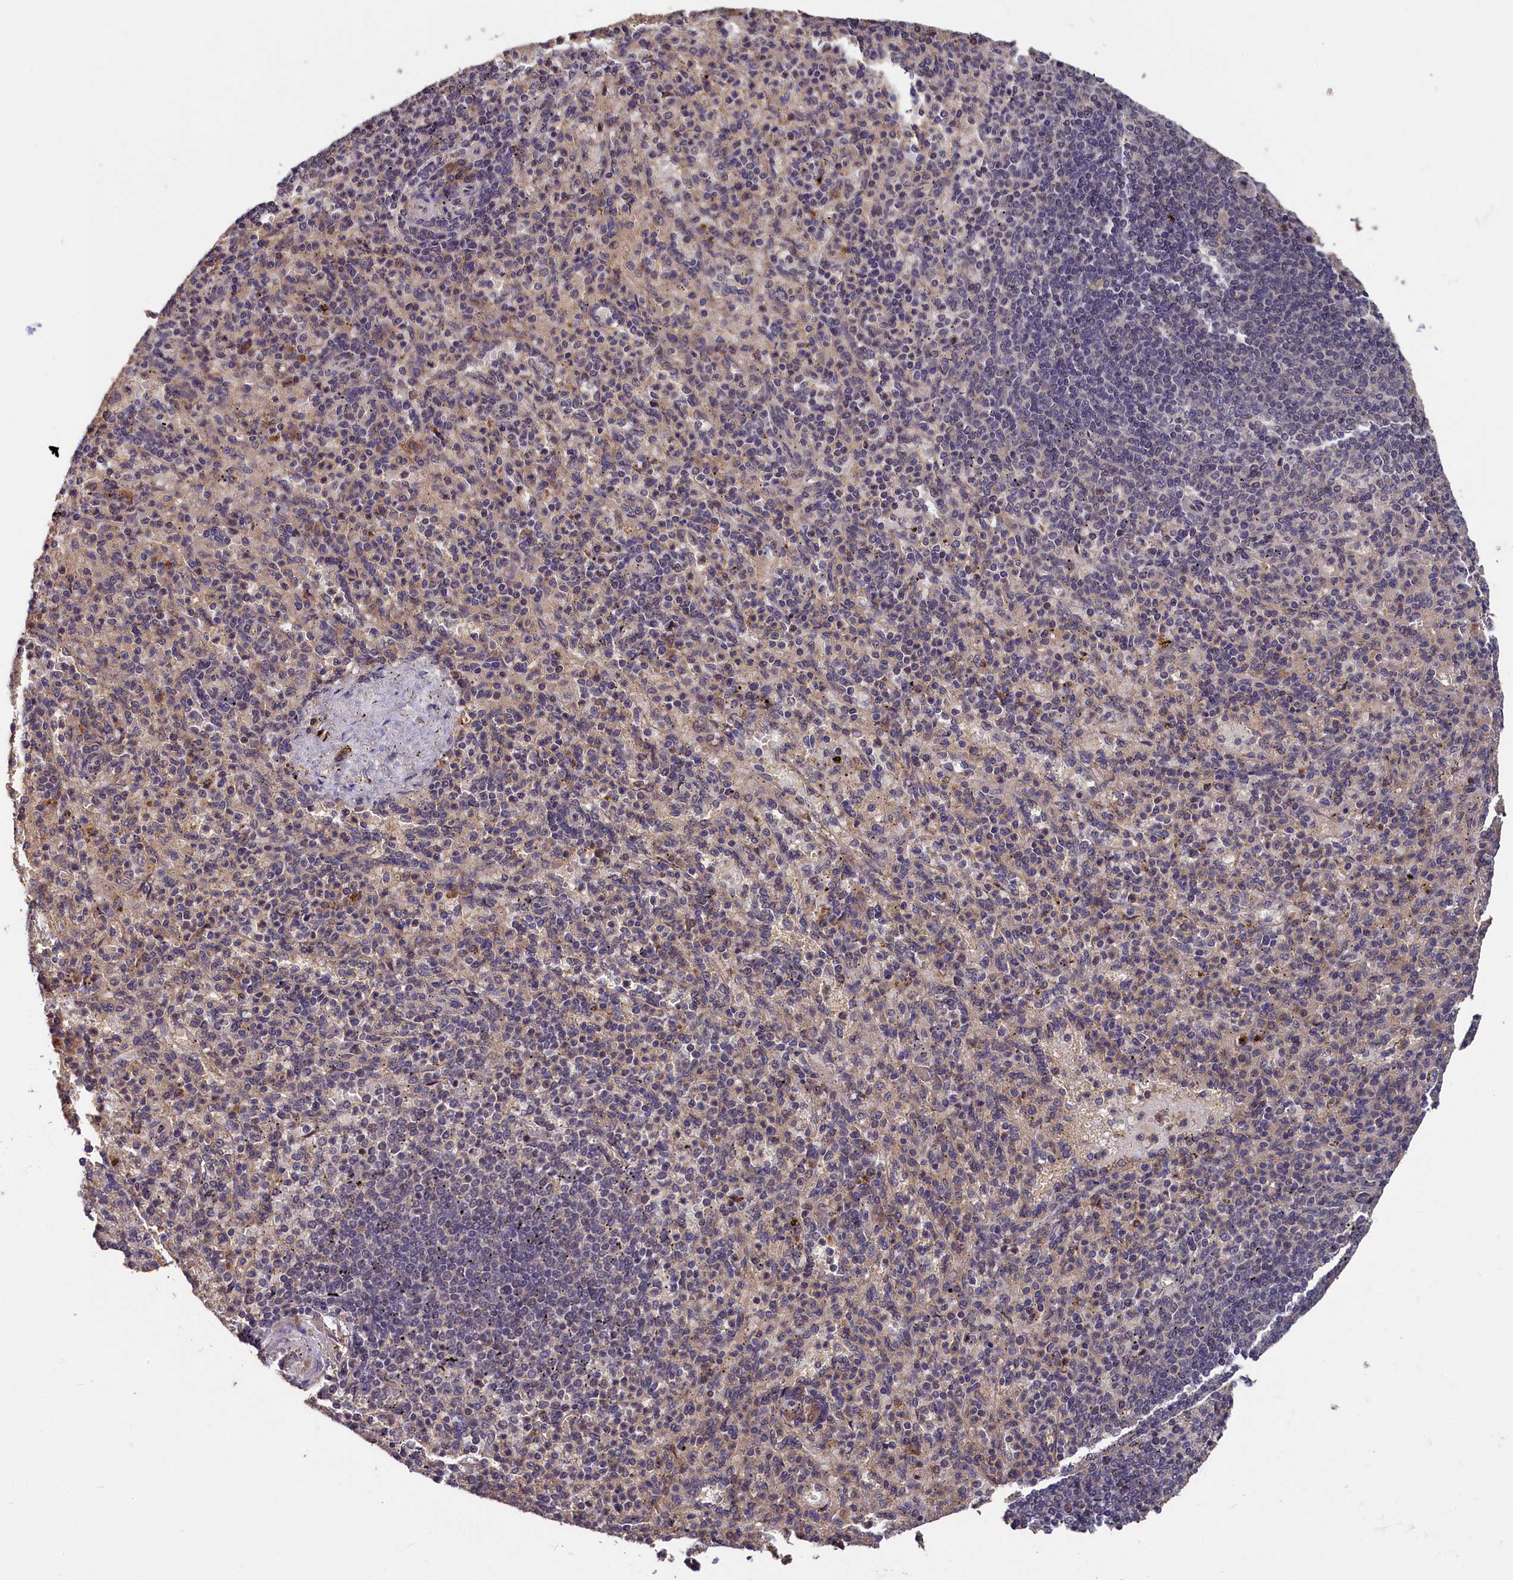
{"staining": {"intensity": "weak", "quantity": "<25%", "location": "cytoplasmic/membranous"}, "tissue": "spleen", "cell_type": "Cells in red pulp", "image_type": "normal", "snomed": [{"axis": "morphology", "description": "Normal tissue, NOS"}, {"axis": "topography", "description": "Spleen"}], "caption": "An image of spleen stained for a protein demonstrates no brown staining in cells in red pulp.", "gene": "ITIH1", "patient": {"sex": "female", "age": 74}}